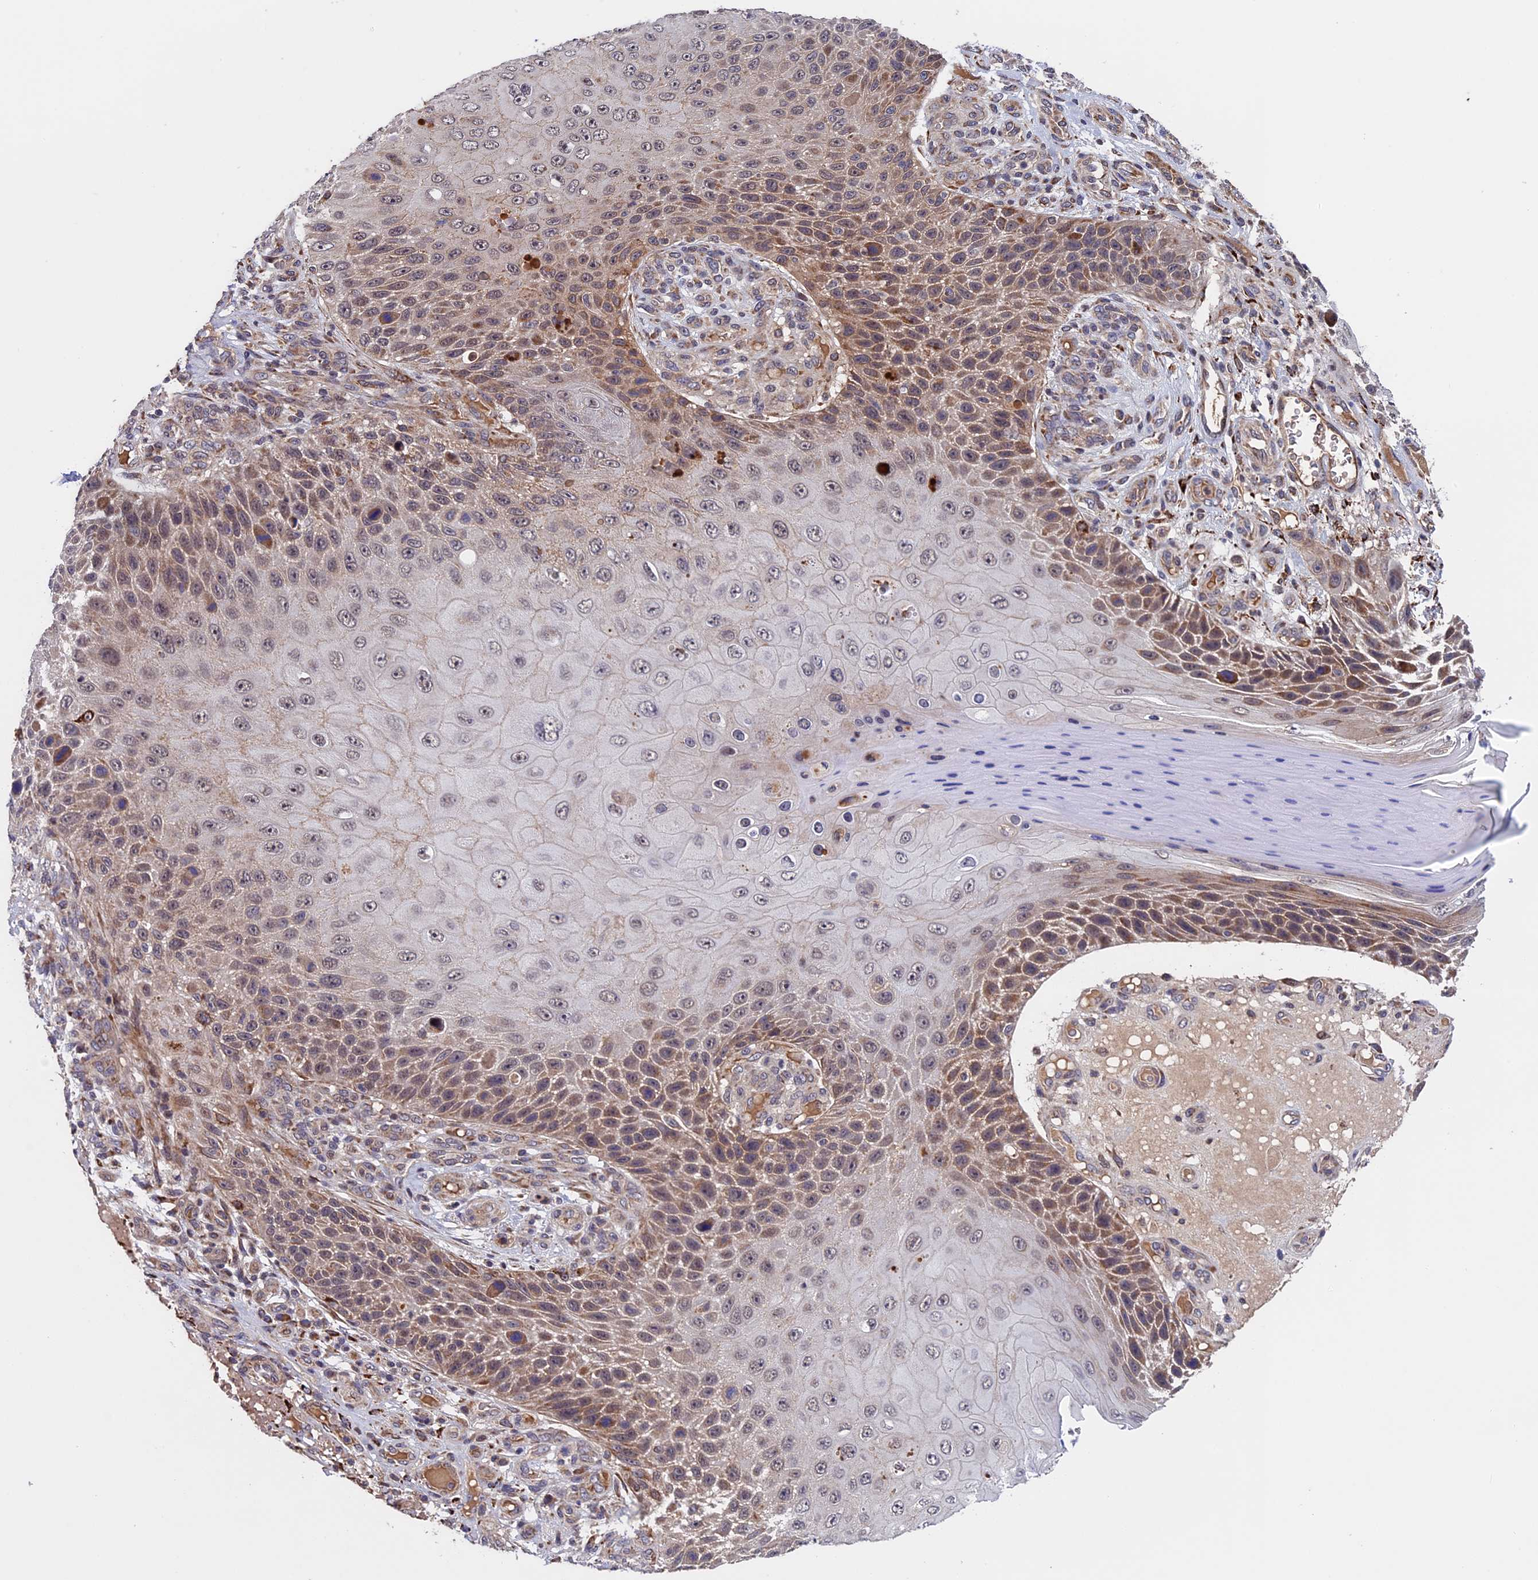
{"staining": {"intensity": "moderate", "quantity": ">75%", "location": "cytoplasmic/membranous"}, "tissue": "skin cancer", "cell_type": "Tumor cells", "image_type": "cancer", "snomed": [{"axis": "morphology", "description": "Squamous cell carcinoma, NOS"}, {"axis": "topography", "description": "Skin"}], "caption": "Immunohistochemistry (IHC) (DAB (3,3'-diaminobenzidine)) staining of human skin cancer (squamous cell carcinoma) shows moderate cytoplasmic/membranous protein expression in about >75% of tumor cells.", "gene": "RNF17", "patient": {"sex": "female", "age": 88}}